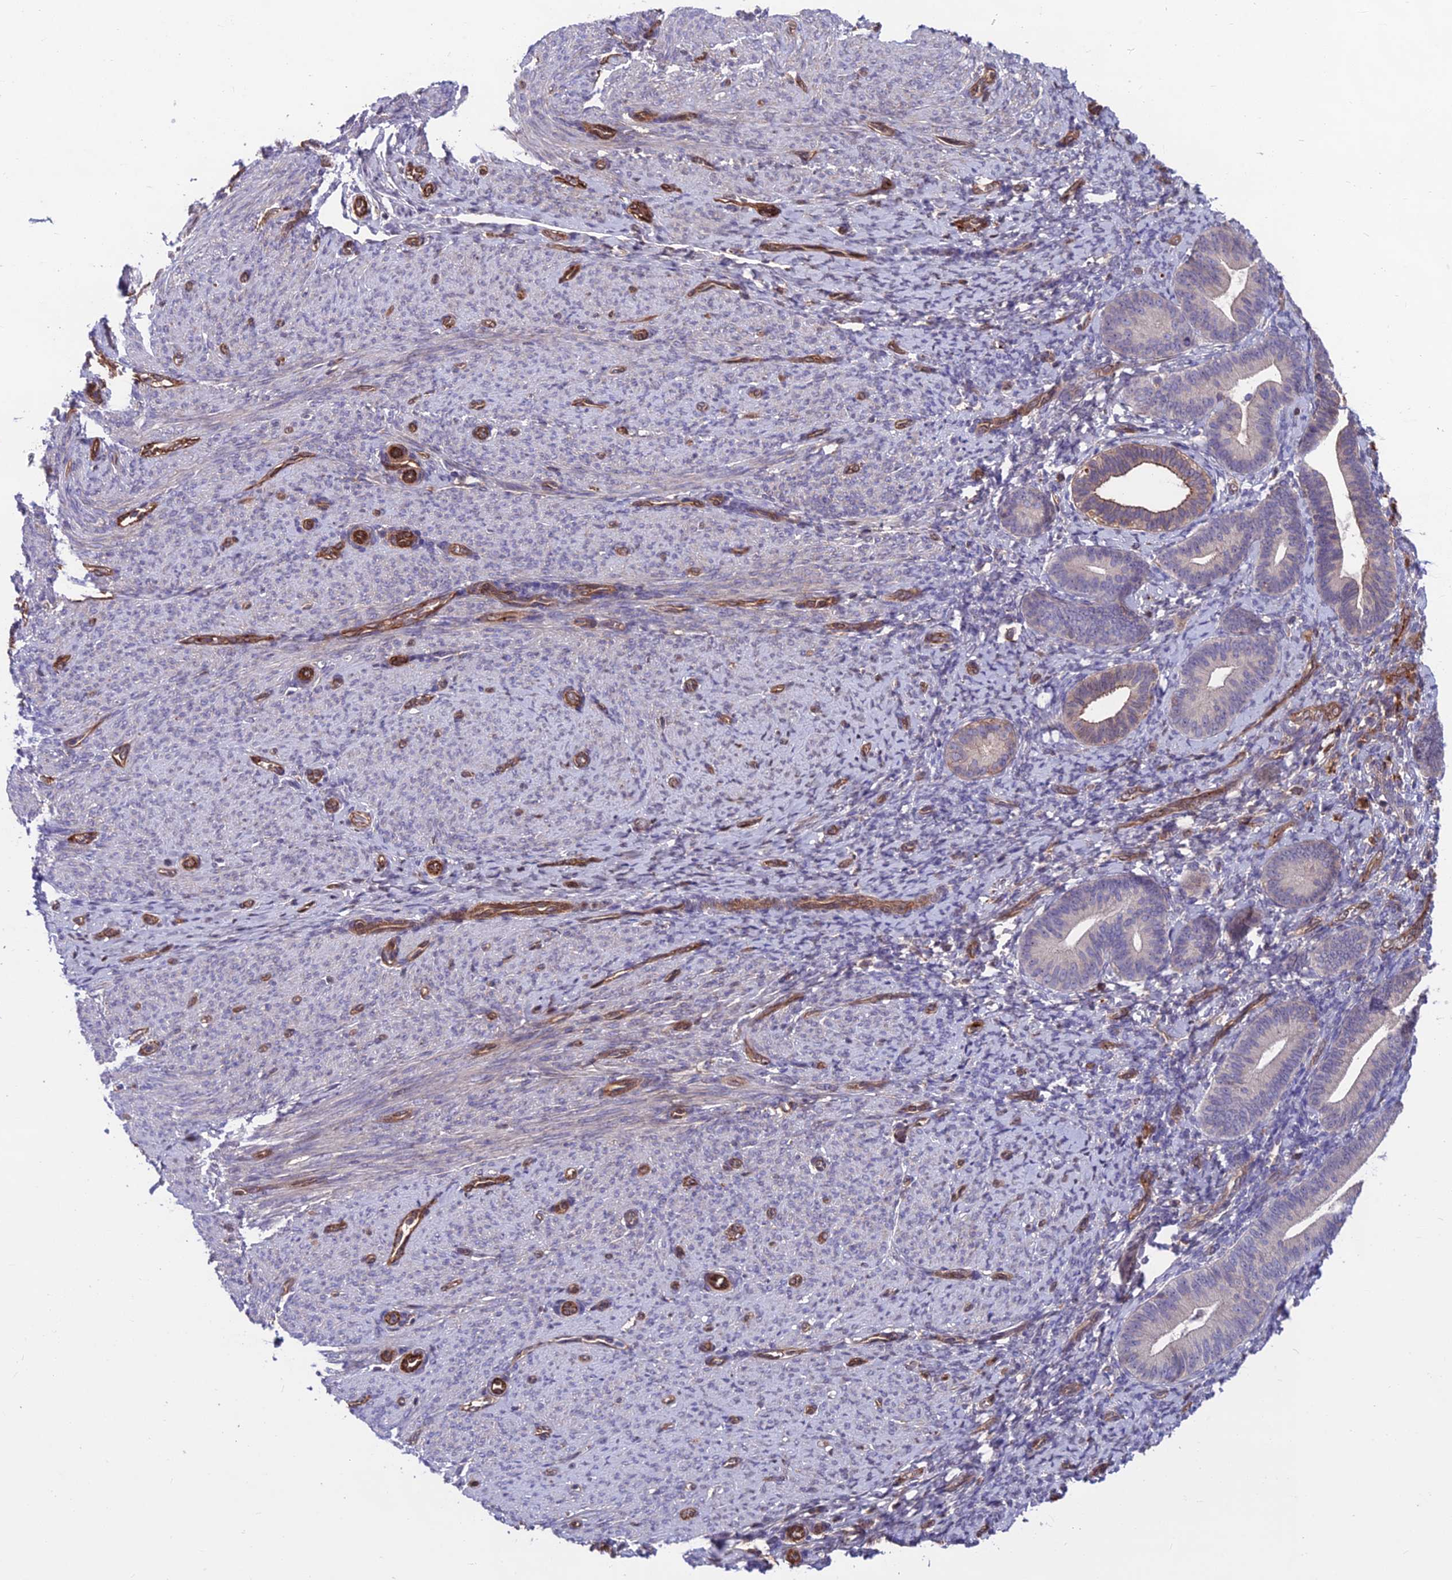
{"staining": {"intensity": "negative", "quantity": "none", "location": "none"}, "tissue": "endometrium", "cell_type": "Cells in endometrial stroma", "image_type": "normal", "snomed": [{"axis": "morphology", "description": "Normal tissue, NOS"}, {"axis": "topography", "description": "Endometrium"}], "caption": "This is an immunohistochemistry image of benign endometrium. There is no positivity in cells in endometrial stroma.", "gene": "RTN4RL1", "patient": {"sex": "female", "age": 65}}